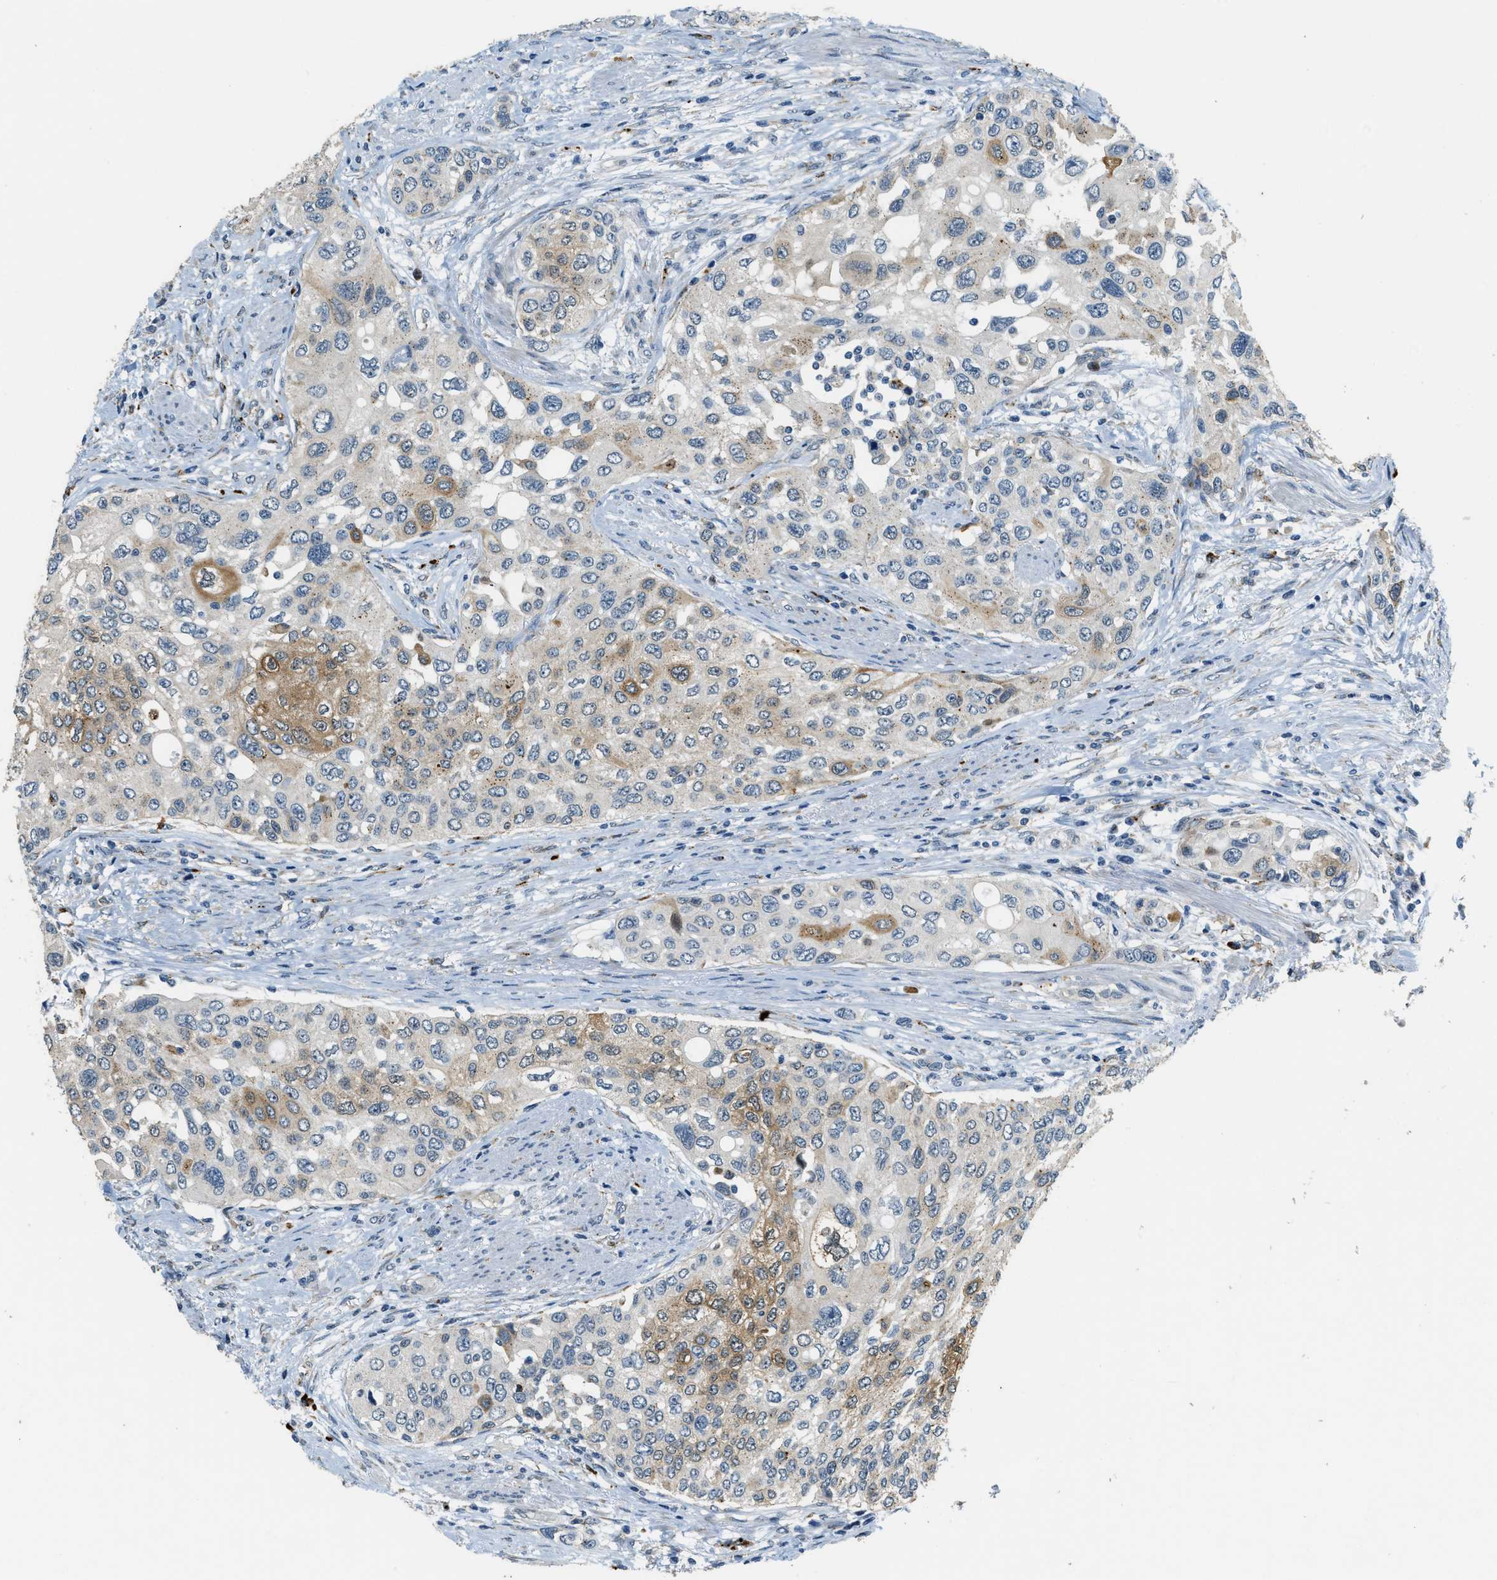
{"staining": {"intensity": "moderate", "quantity": "<25%", "location": "cytoplasmic/membranous"}, "tissue": "urothelial cancer", "cell_type": "Tumor cells", "image_type": "cancer", "snomed": [{"axis": "morphology", "description": "Urothelial carcinoma, High grade"}, {"axis": "topography", "description": "Urinary bladder"}], "caption": "Immunohistochemistry (IHC) (DAB) staining of urothelial cancer reveals moderate cytoplasmic/membranous protein staining in approximately <25% of tumor cells.", "gene": "HERC2", "patient": {"sex": "female", "age": 56}}